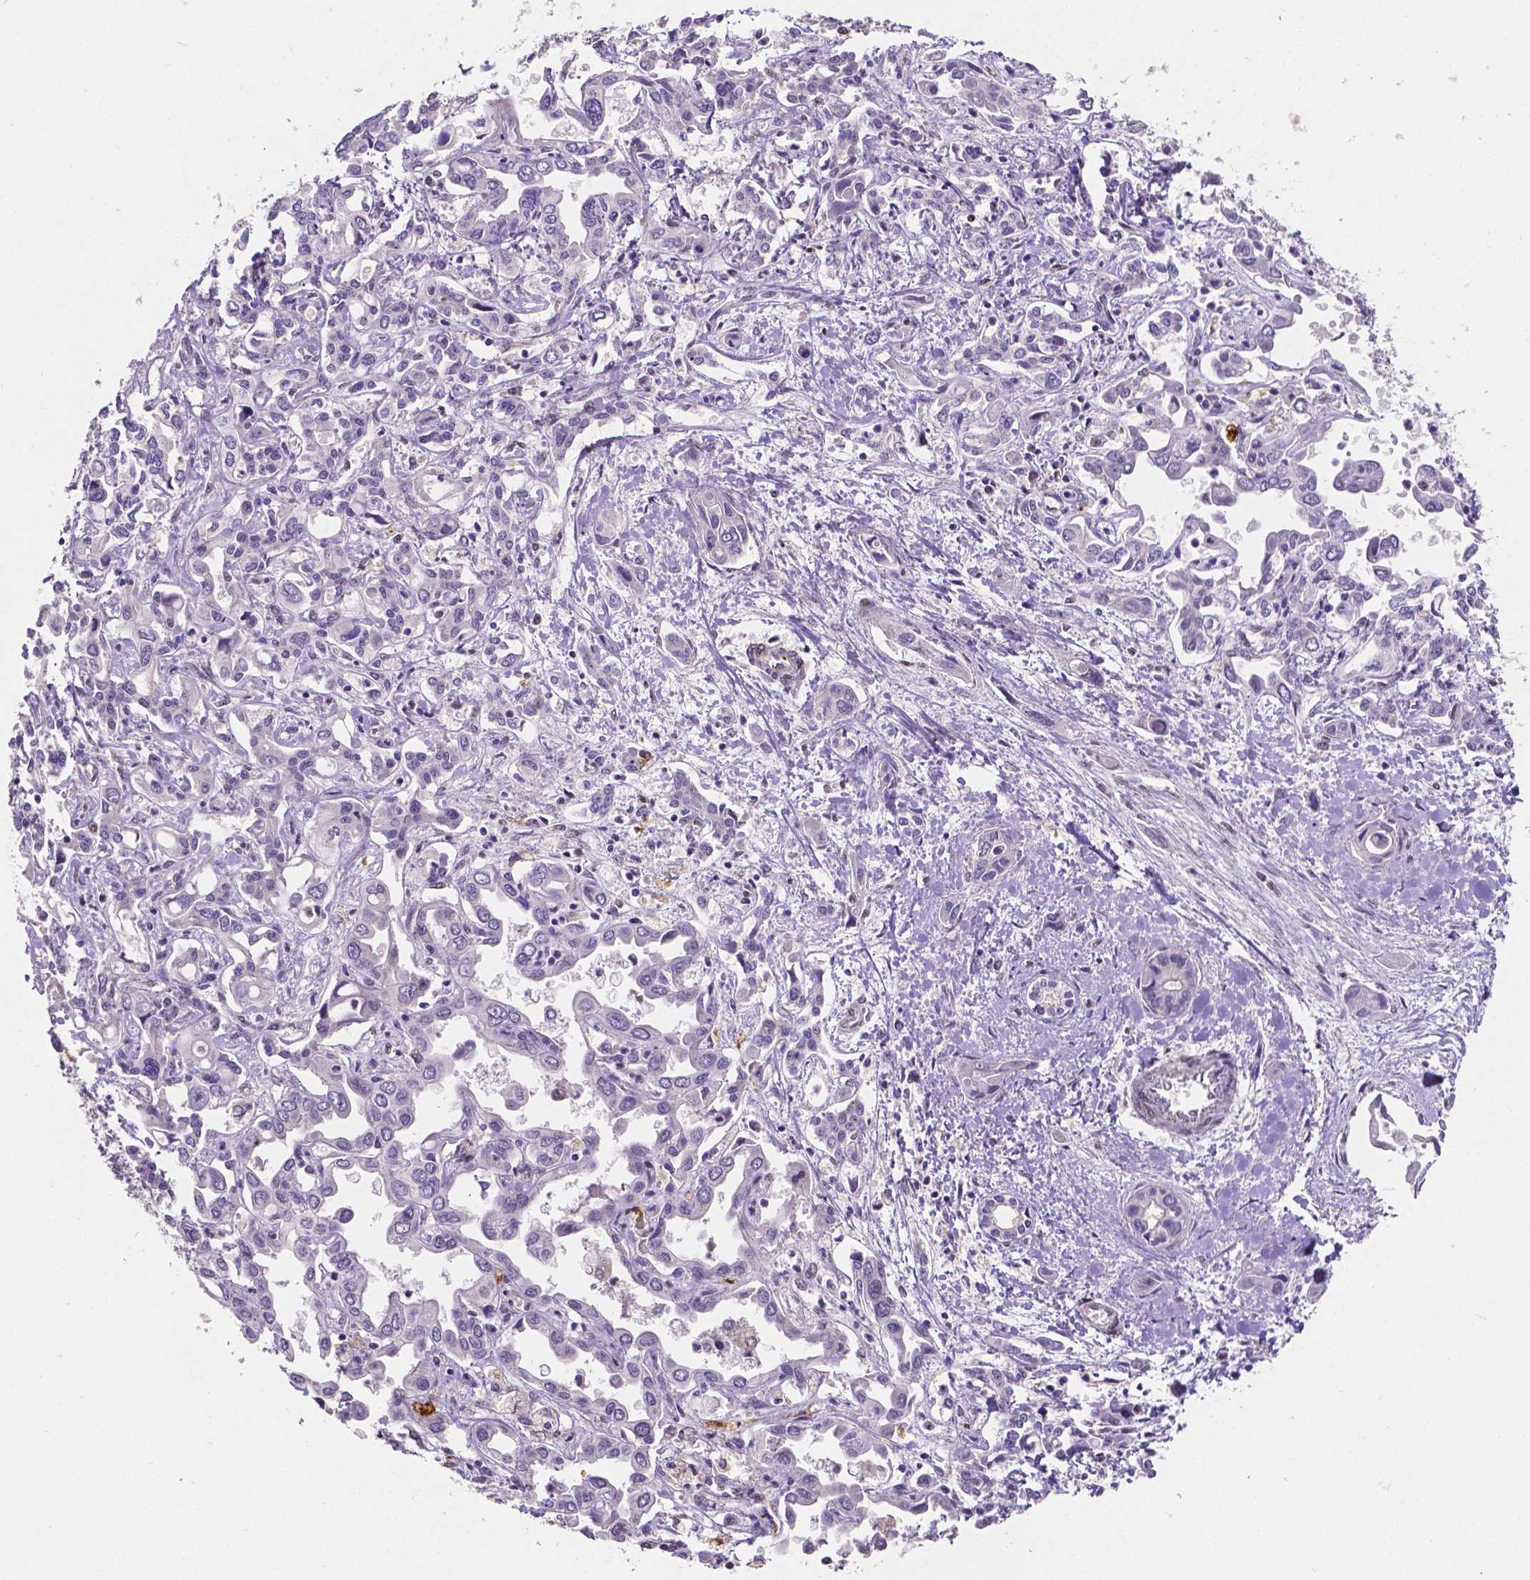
{"staining": {"intensity": "negative", "quantity": "none", "location": "none"}, "tissue": "liver cancer", "cell_type": "Tumor cells", "image_type": "cancer", "snomed": [{"axis": "morphology", "description": "Cholangiocarcinoma"}, {"axis": "topography", "description": "Liver"}], "caption": "Human liver cancer (cholangiocarcinoma) stained for a protein using immunohistochemistry shows no expression in tumor cells.", "gene": "MEF2C", "patient": {"sex": "female", "age": 64}}